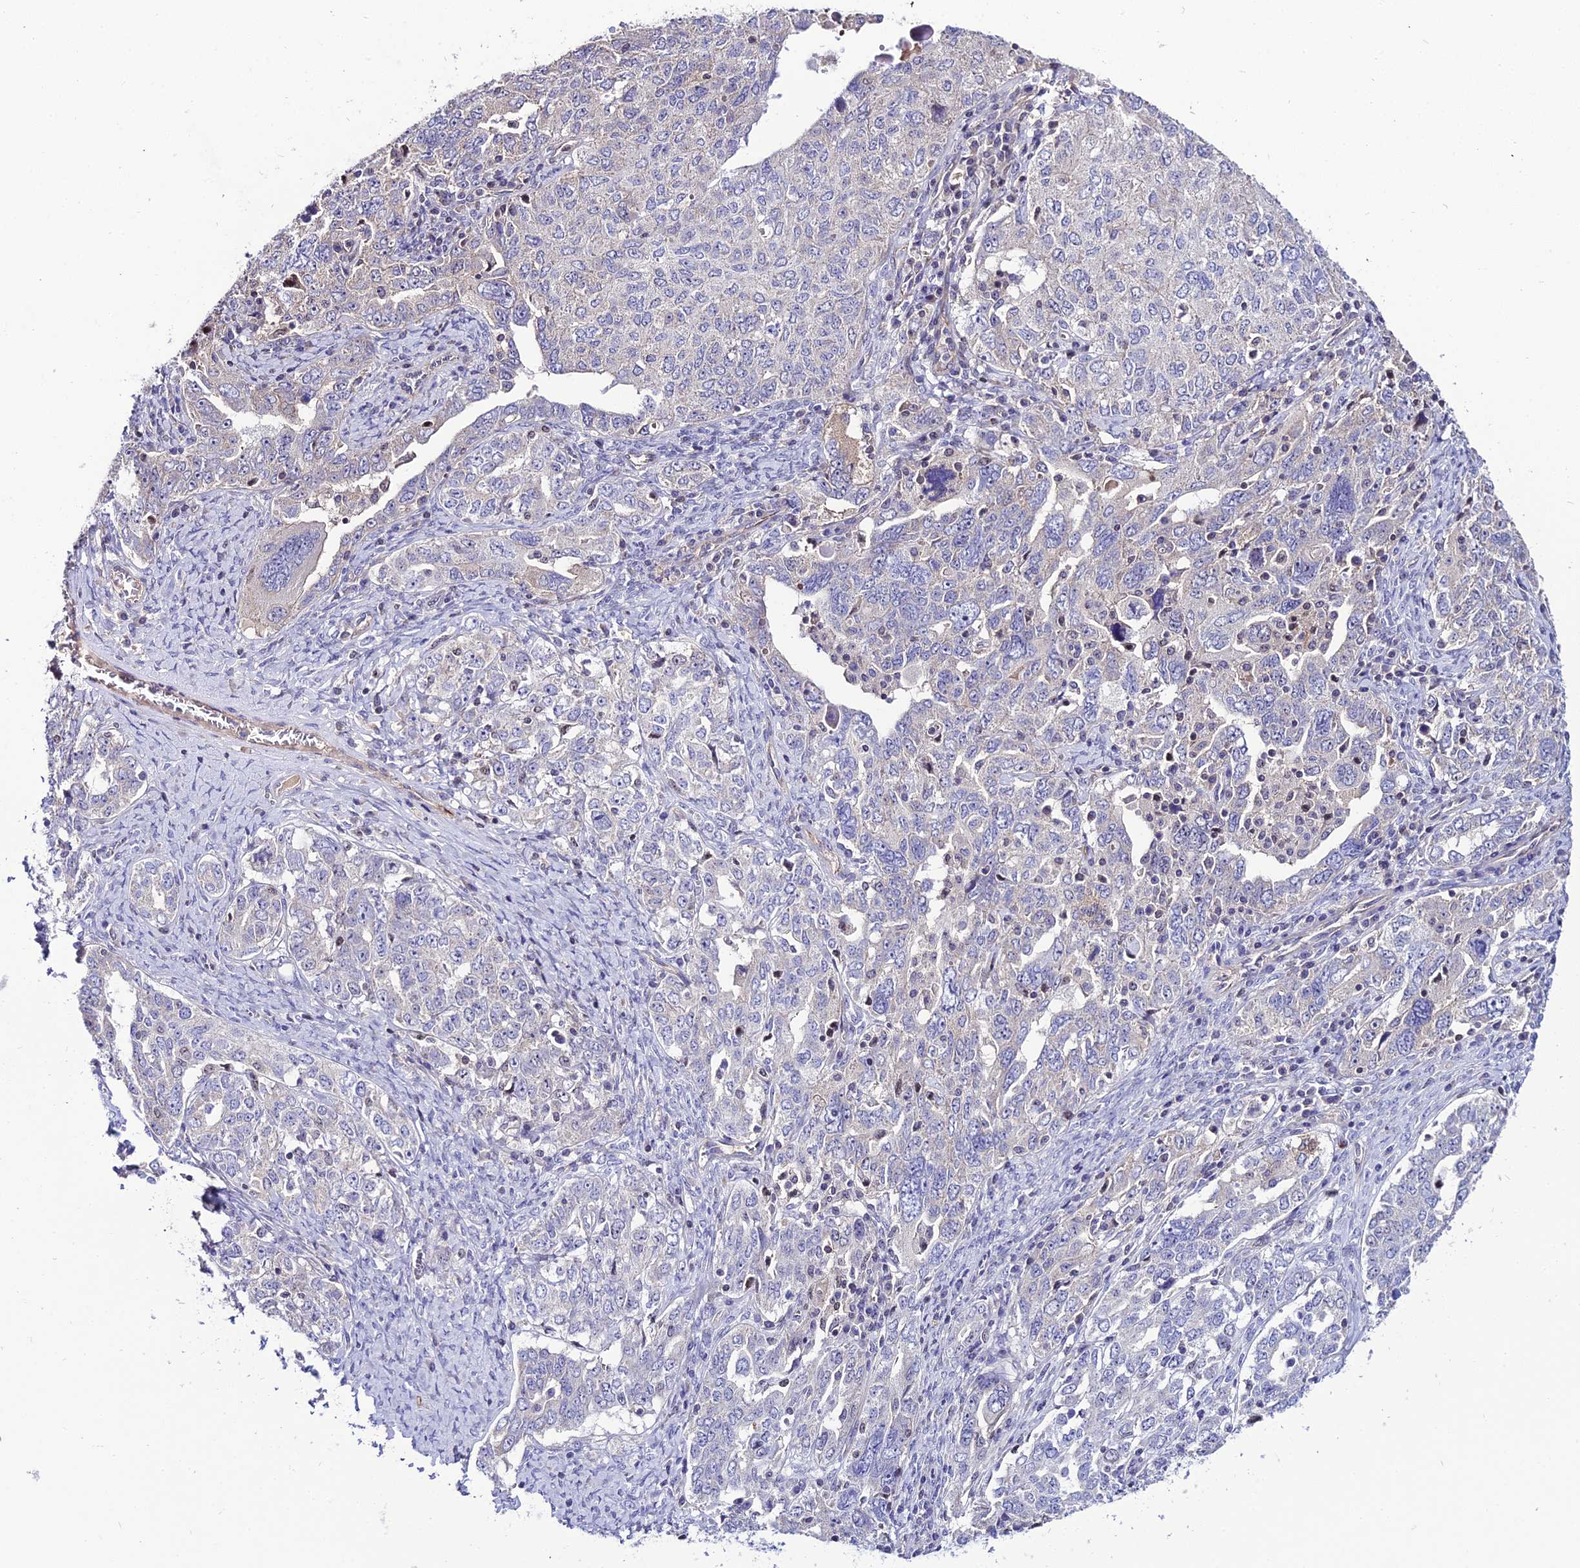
{"staining": {"intensity": "negative", "quantity": "none", "location": "none"}, "tissue": "ovarian cancer", "cell_type": "Tumor cells", "image_type": "cancer", "snomed": [{"axis": "morphology", "description": "Carcinoma, endometroid"}, {"axis": "topography", "description": "Ovary"}], "caption": "A photomicrograph of ovarian cancer (endometroid carcinoma) stained for a protein exhibits no brown staining in tumor cells.", "gene": "SHQ1", "patient": {"sex": "female", "age": 62}}